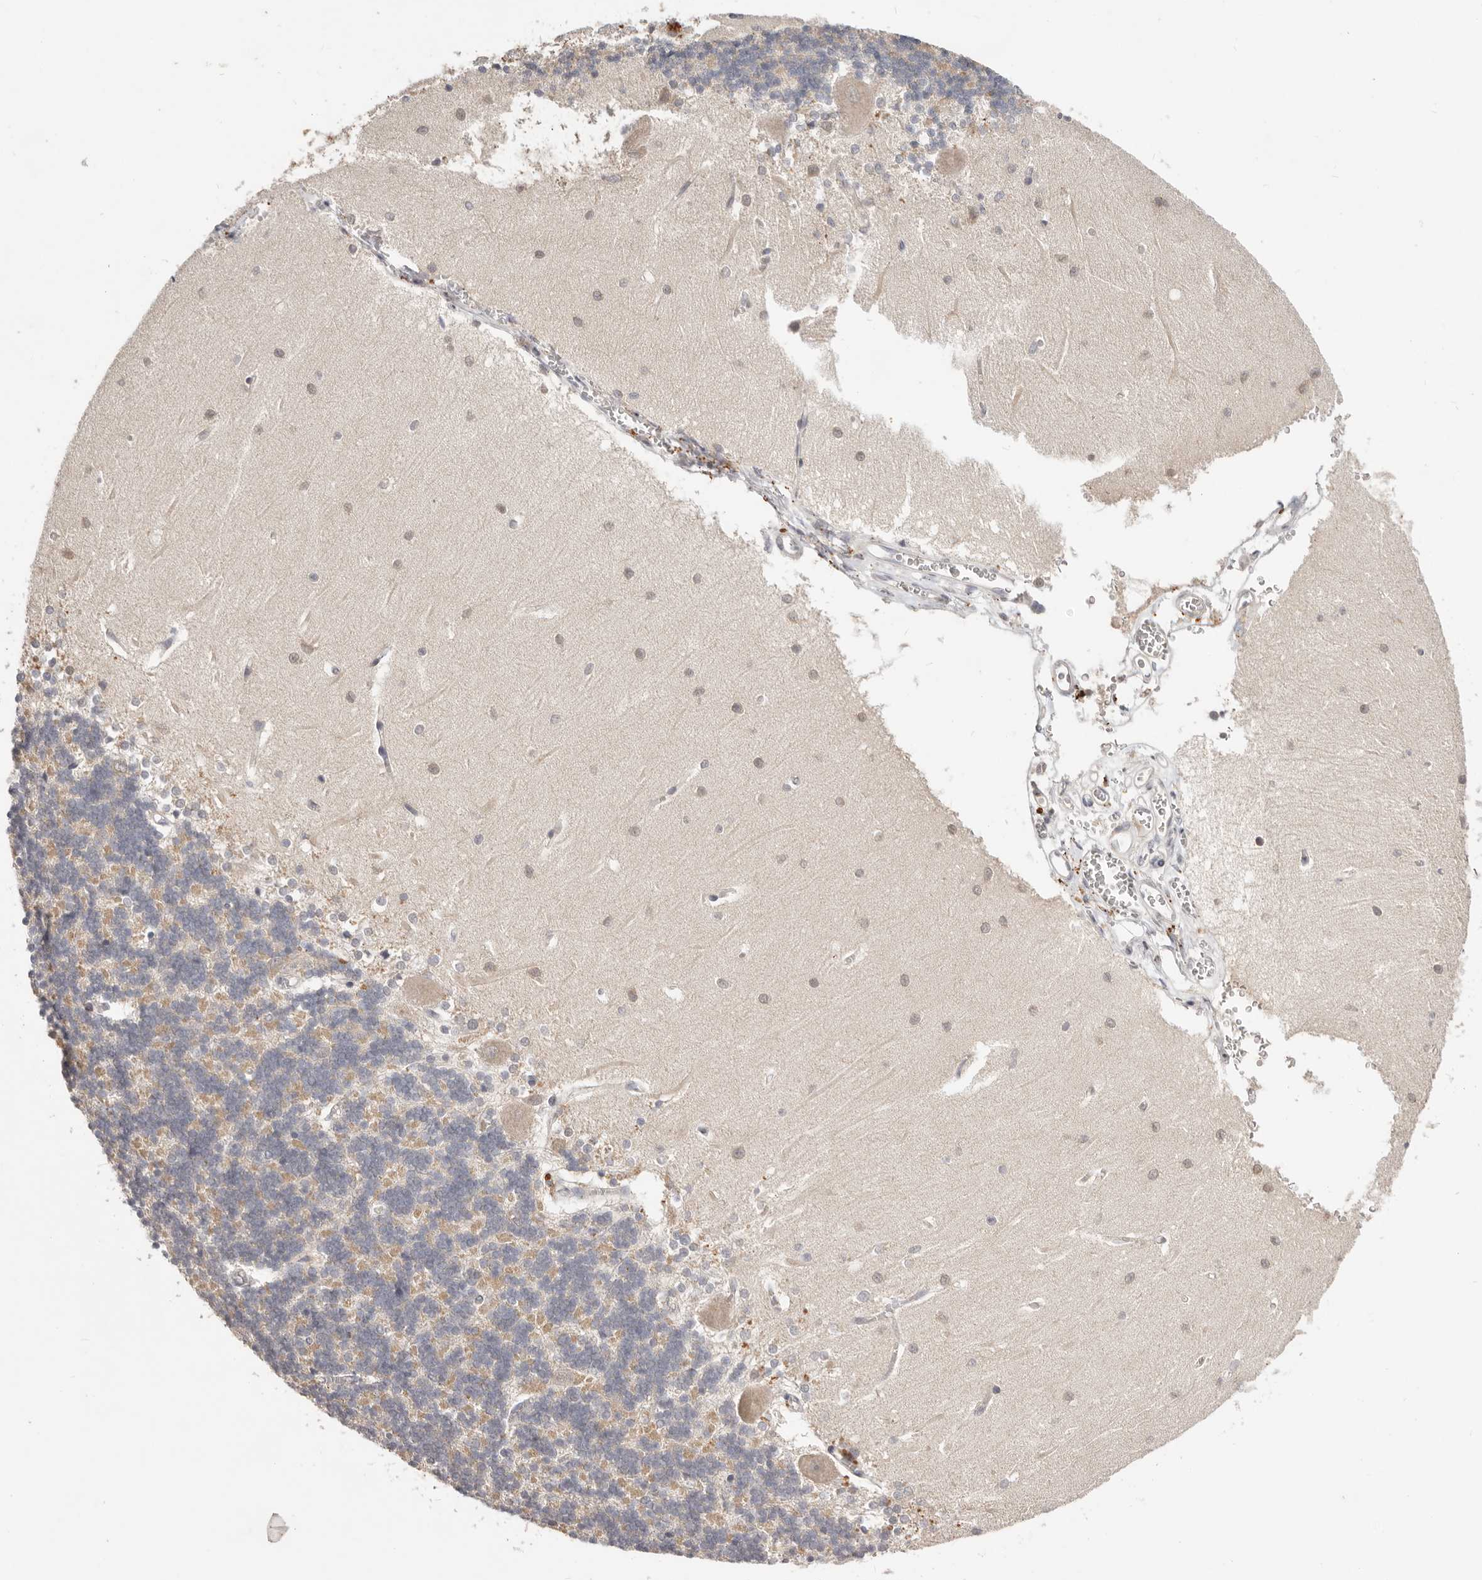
{"staining": {"intensity": "negative", "quantity": "none", "location": "none"}, "tissue": "cerebellum", "cell_type": "Cells in granular layer", "image_type": "normal", "snomed": [{"axis": "morphology", "description": "Normal tissue, NOS"}, {"axis": "topography", "description": "Cerebellum"}], "caption": "DAB immunohistochemical staining of normal human cerebellum demonstrates no significant positivity in cells in granular layer.", "gene": "WDR77", "patient": {"sex": "male", "age": 37}}